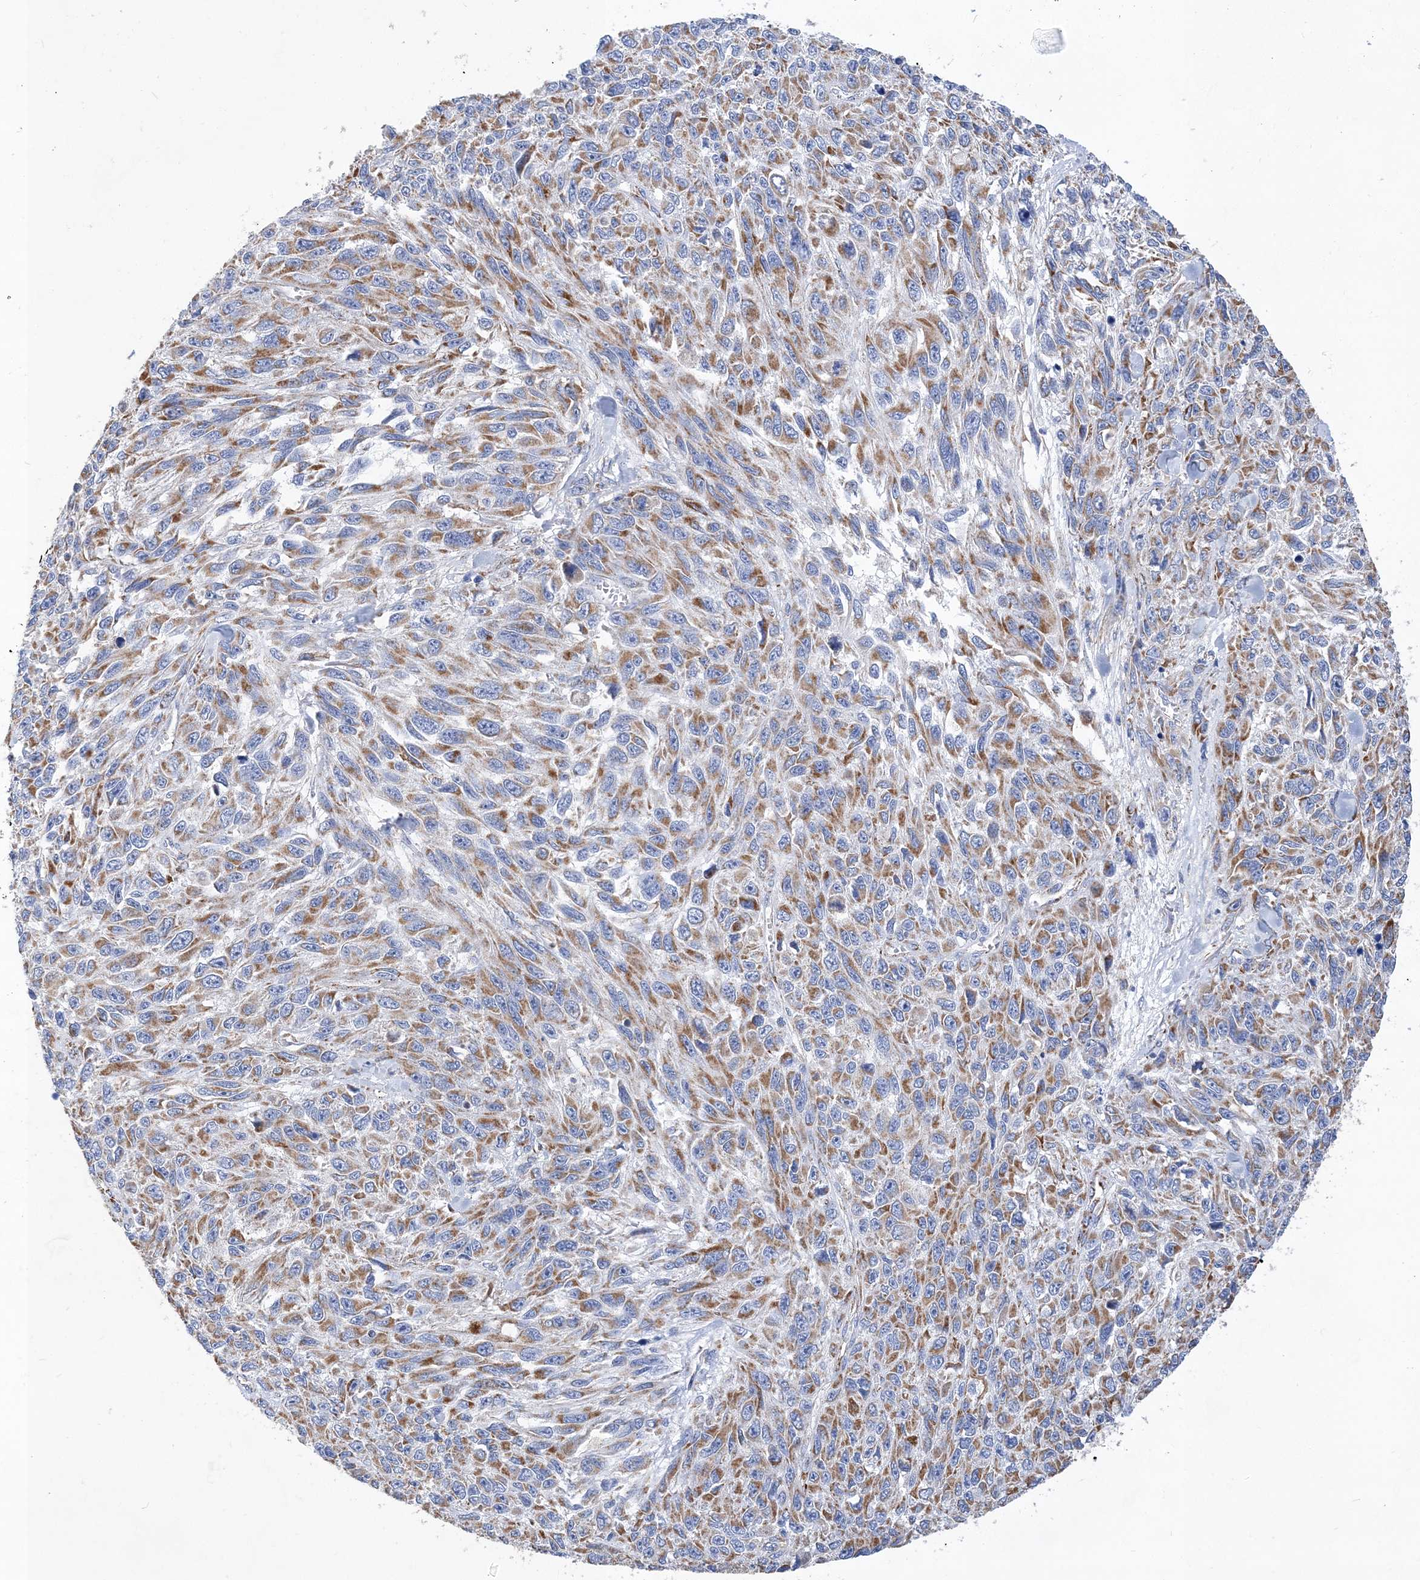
{"staining": {"intensity": "moderate", "quantity": ">75%", "location": "cytoplasmic/membranous"}, "tissue": "melanoma", "cell_type": "Tumor cells", "image_type": "cancer", "snomed": [{"axis": "morphology", "description": "Malignant melanoma, NOS"}, {"axis": "topography", "description": "Skin"}], "caption": "Immunohistochemistry micrograph of melanoma stained for a protein (brown), which reveals medium levels of moderate cytoplasmic/membranous positivity in about >75% of tumor cells.", "gene": "ACOT9", "patient": {"sex": "female", "age": 96}}